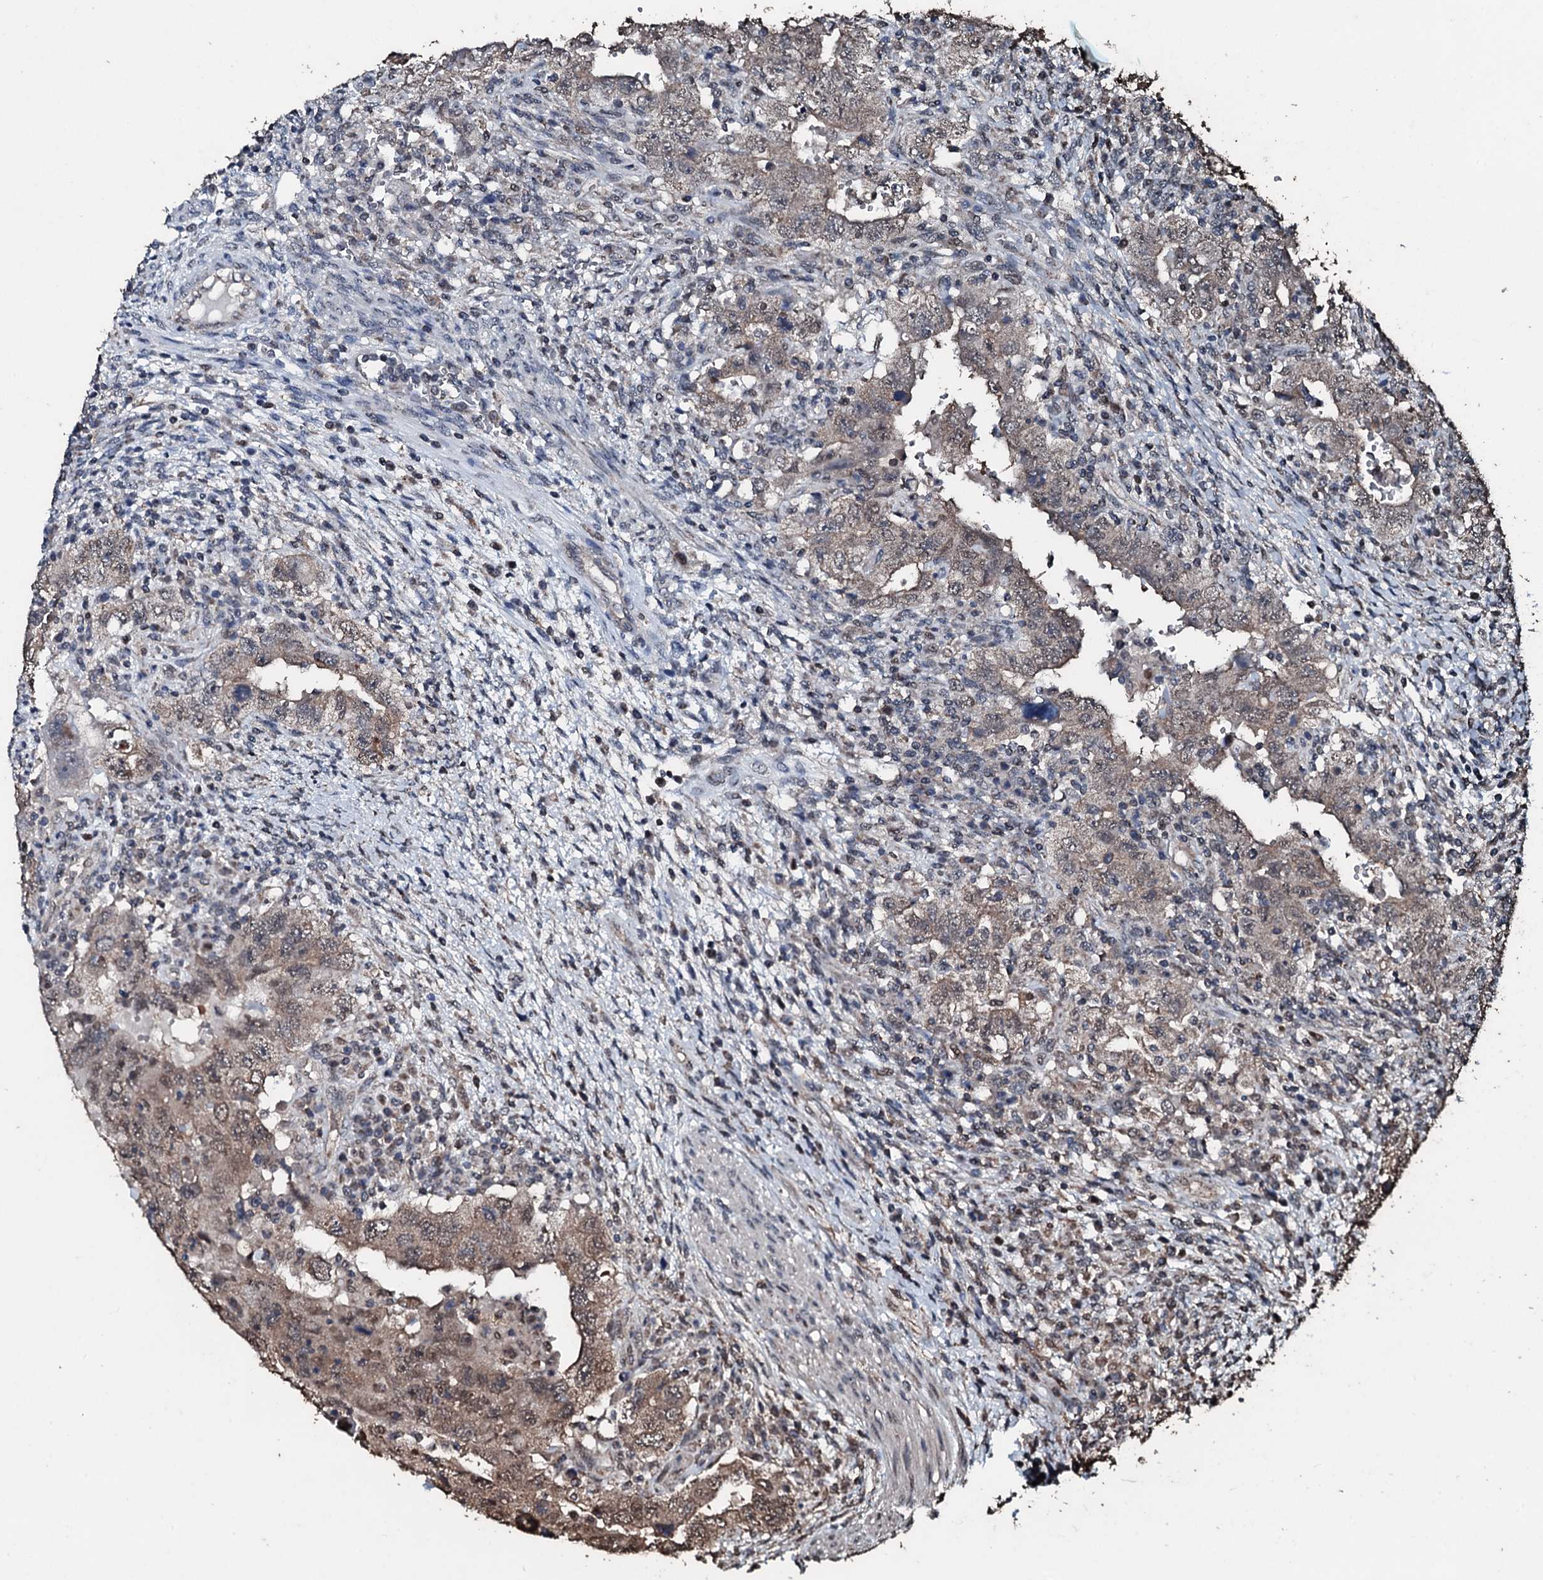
{"staining": {"intensity": "moderate", "quantity": ">75%", "location": "cytoplasmic/membranous"}, "tissue": "testis cancer", "cell_type": "Tumor cells", "image_type": "cancer", "snomed": [{"axis": "morphology", "description": "Carcinoma, Embryonal, NOS"}, {"axis": "topography", "description": "Testis"}], "caption": "An IHC image of tumor tissue is shown. Protein staining in brown shows moderate cytoplasmic/membranous positivity in testis cancer (embryonal carcinoma) within tumor cells.", "gene": "FAAP24", "patient": {"sex": "male", "age": 26}}